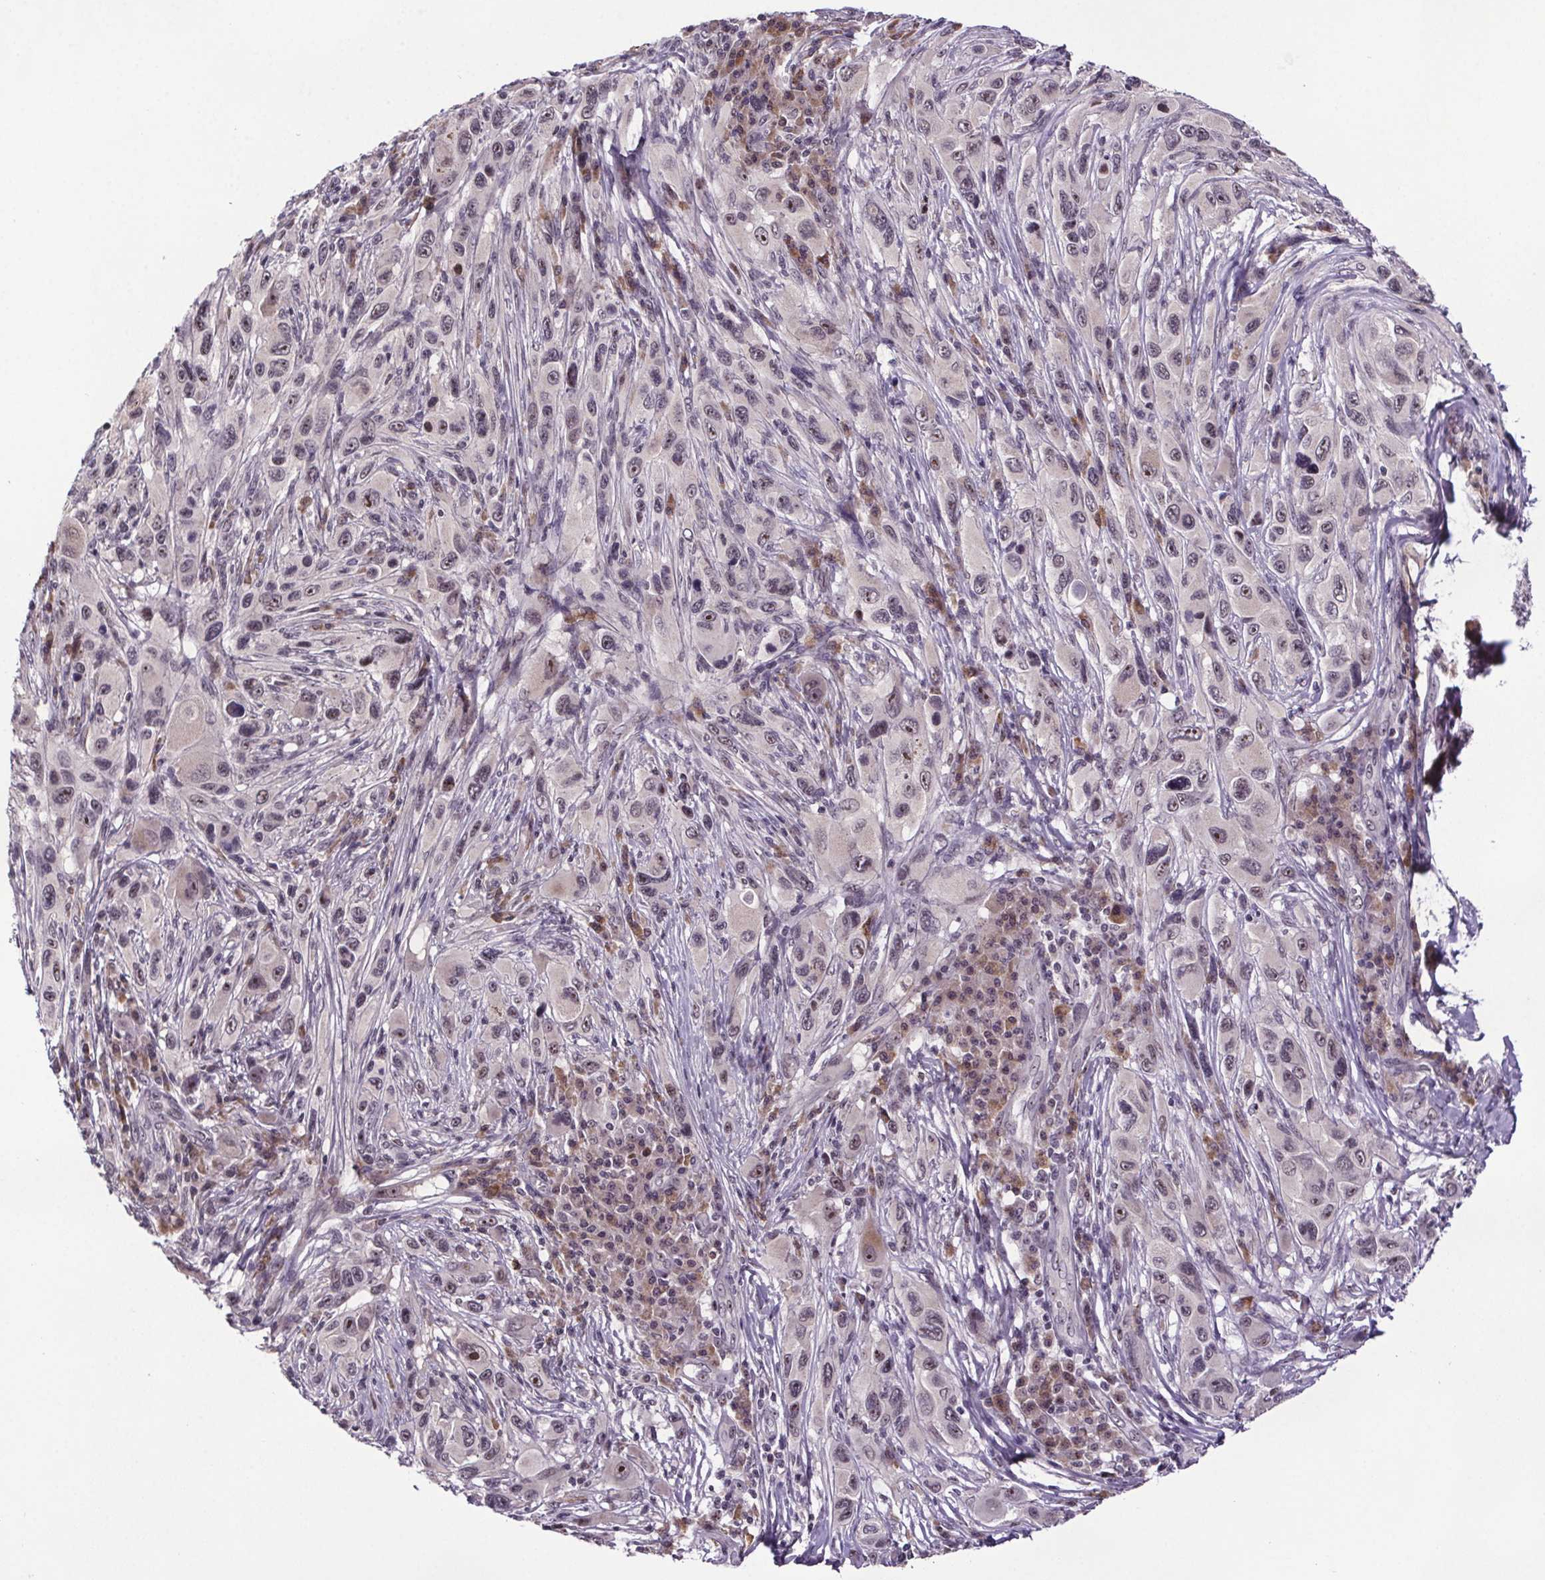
{"staining": {"intensity": "weak", "quantity": "25%-75%", "location": "nuclear"}, "tissue": "melanoma", "cell_type": "Tumor cells", "image_type": "cancer", "snomed": [{"axis": "morphology", "description": "Malignant melanoma, NOS"}, {"axis": "topography", "description": "Skin"}], "caption": "The immunohistochemical stain labels weak nuclear positivity in tumor cells of malignant melanoma tissue. (DAB IHC with brightfield microscopy, high magnification).", "gene": "ATMIN", "patient": {"sex": "male", "age": 53}}